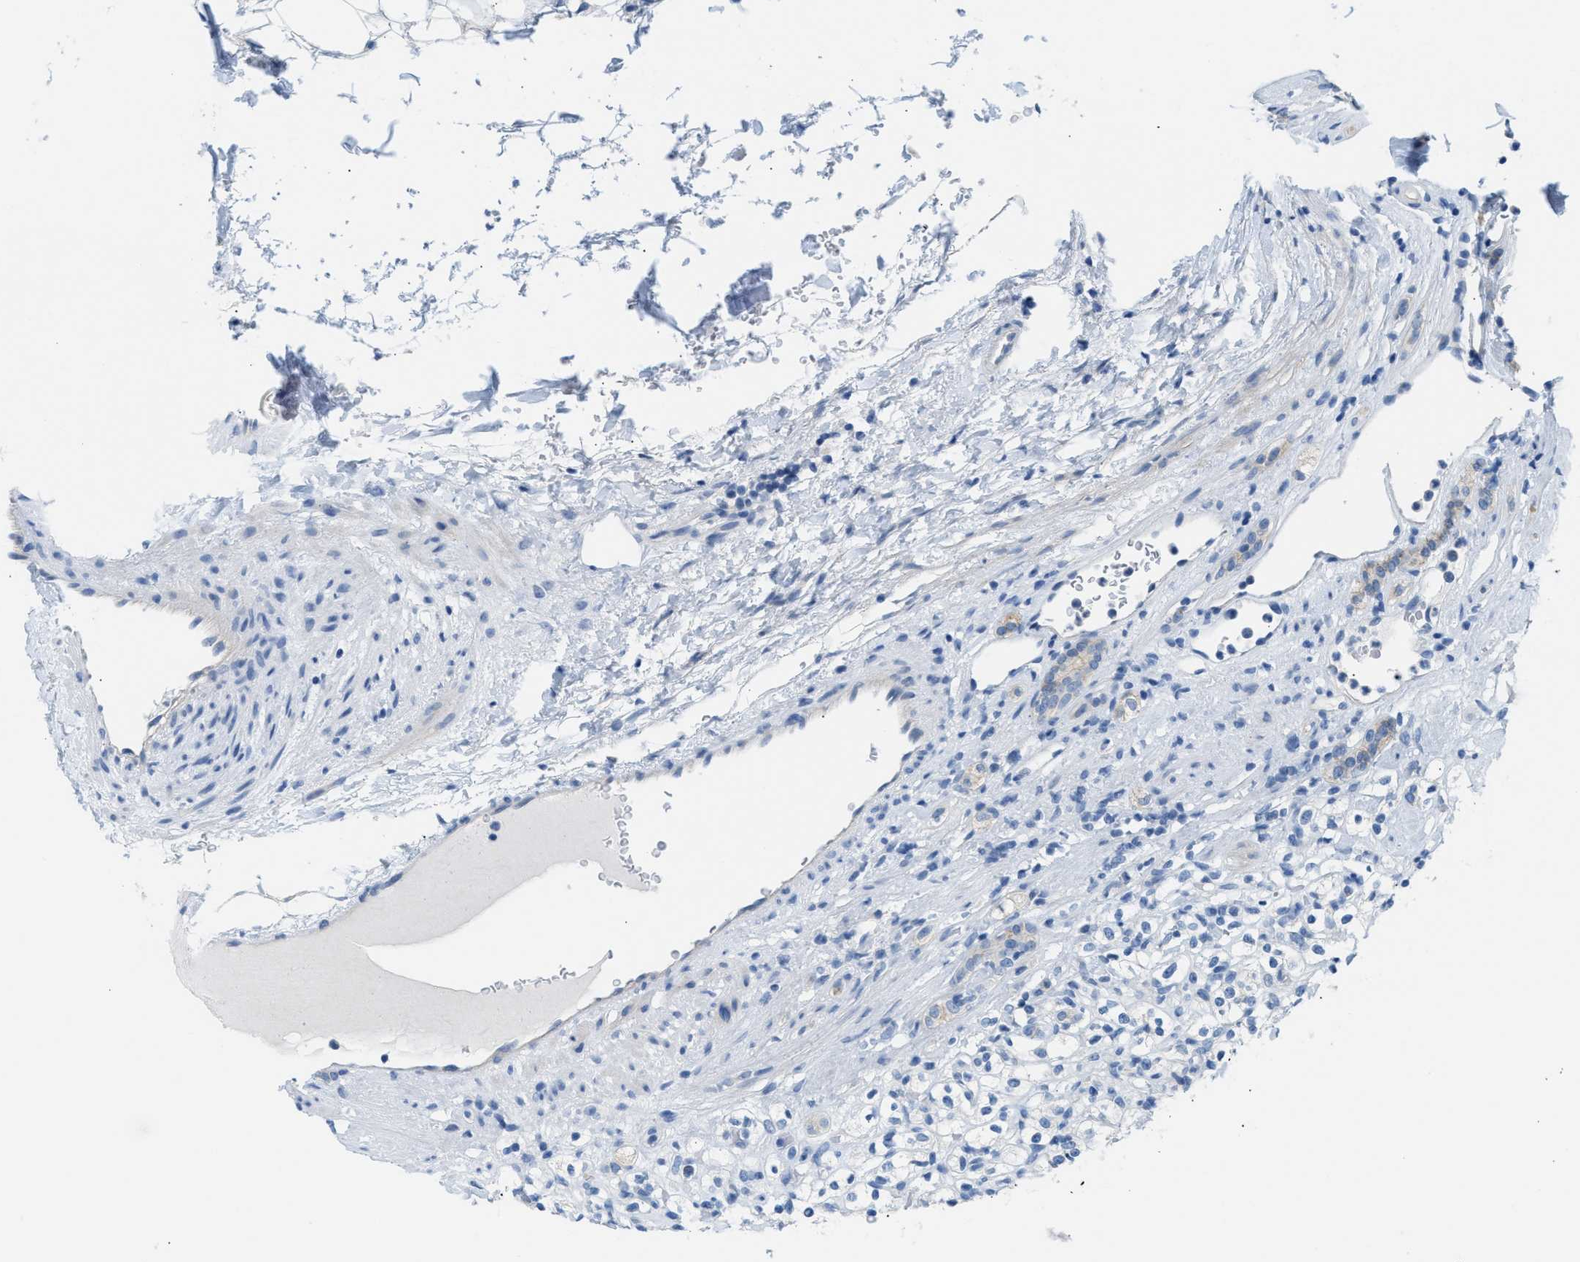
{"staining": {"intensity": "negative", "quantity": "none", "location": "none"}, "tissue": "renal cancer", "cell_type": "Tumor cells", "image_type": "cancer", "snomed": [{"axis": "morphology", "description": "Normal tissue, NOS"}, {"axis": "morphology", "description": "Adenocarcinoma, NOS"}, {"axis": "topography", "description": "Kidney"}], "caption": "DAB immunohistochemical staining of adenocarcinoma (renal) displays no significant expression in tumor cells. (Stains: DAB IHC with hematoxylin counter stain, Microscopy: brightfield microscopy at high magnification).", "gene": "ERBB2", "patient": {"sex": "female", "age": 72}}